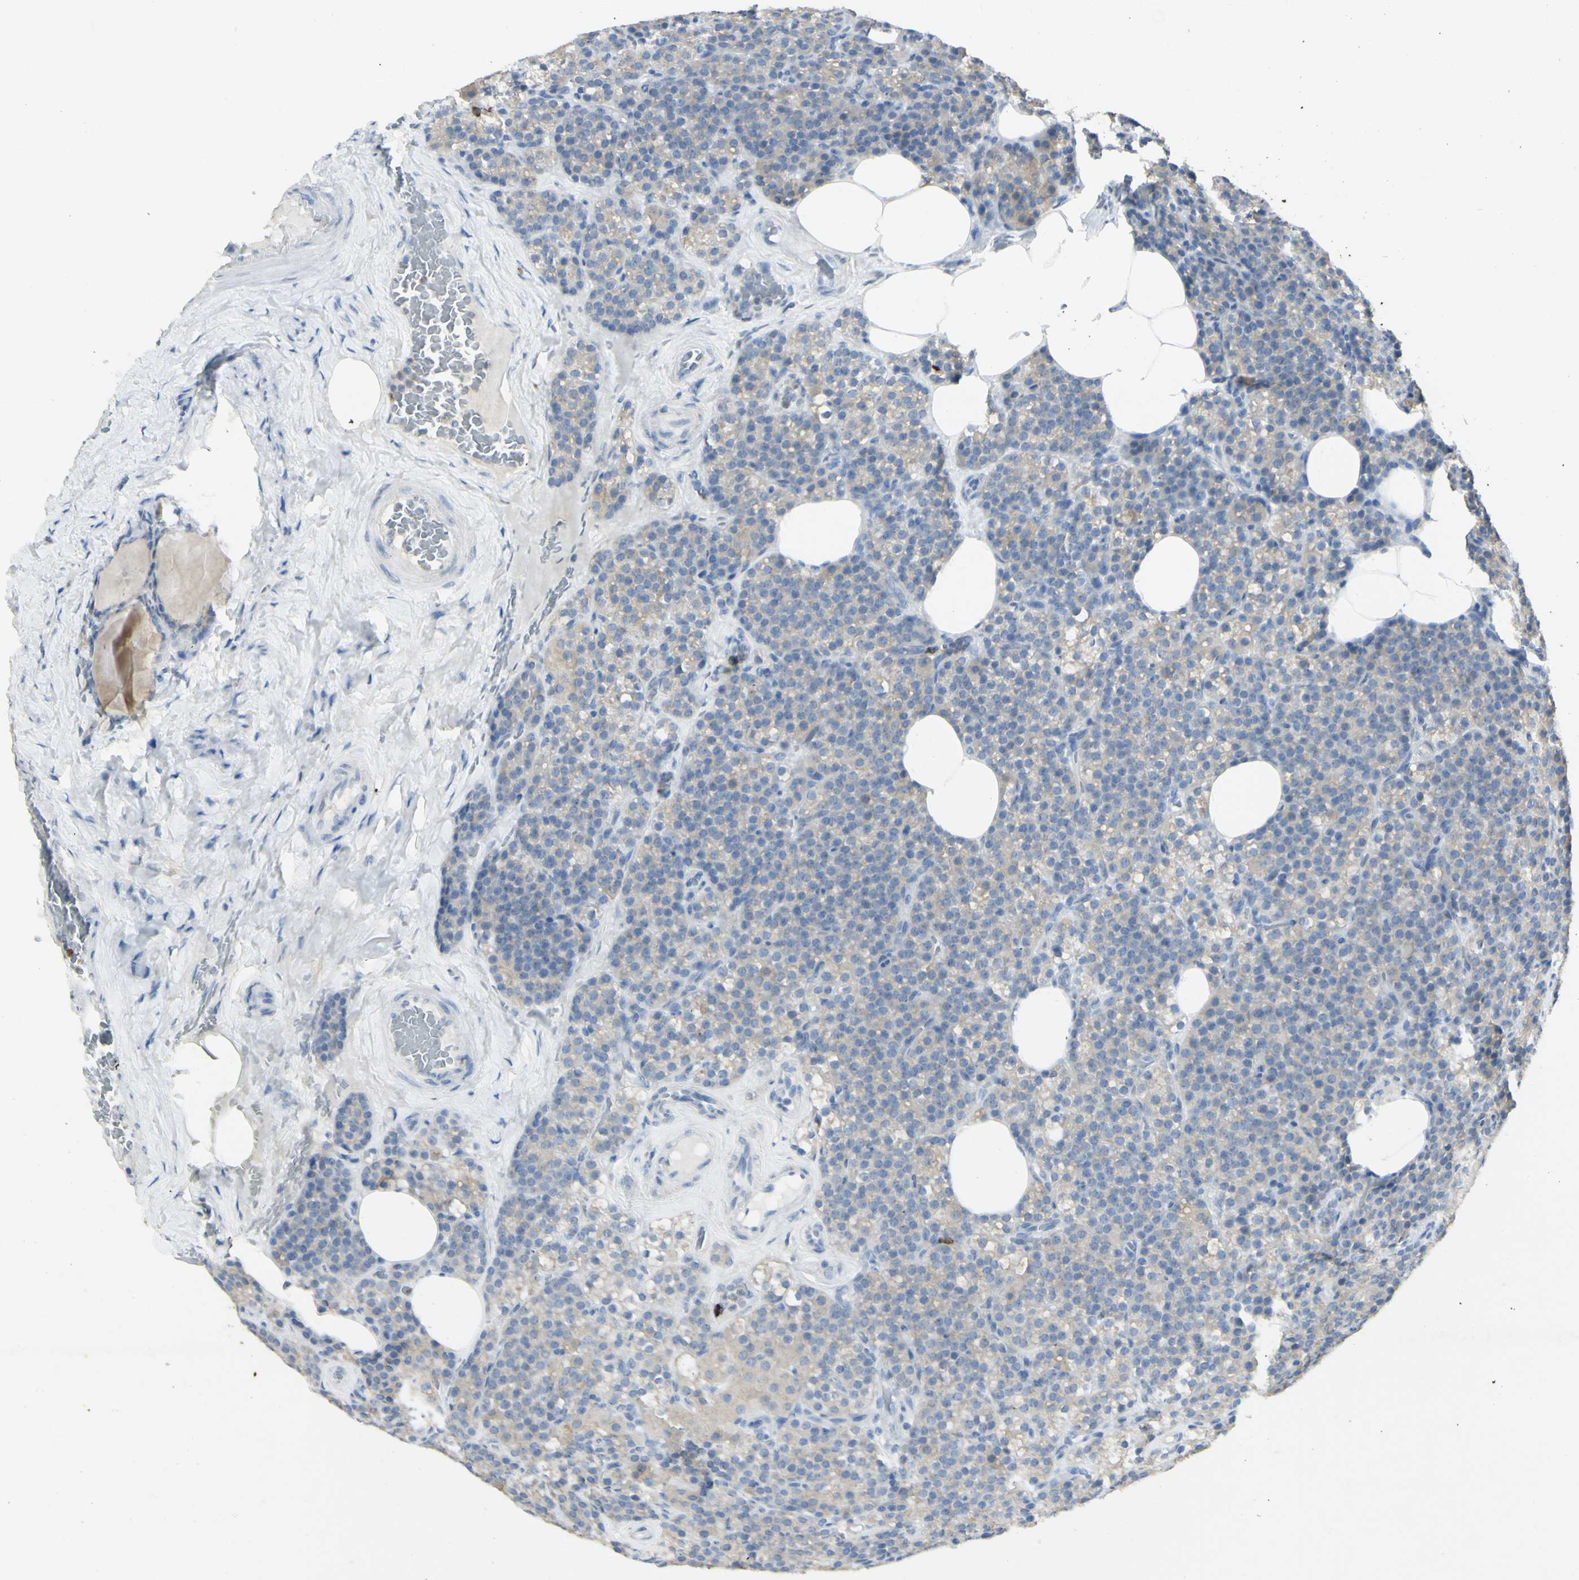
{"staining": {"intensity": "weak", "quantity": "25%-75%", "location": "cytoplasmic/membranous"}, "tissue": "parathyroid gland", "cell_type": "Glandular cells", "image_type": "normal", "snomed": [{"axis": "morphology", "description": "Normal tissue, NOS"}, {"axis": "topography", "description": "Parathyroid gland"}], "caption": "Immunohistochemistry (DAB (3,3'-diaminobenzidine)) staining of unremarkable parathyroid gland demonstrates weak cytoplasmic/membranous protein positivity in about 25%-75% of glandular cells.", "gene": "ATP6V1B1", "patient": {"sex": "female", "age": 57}}